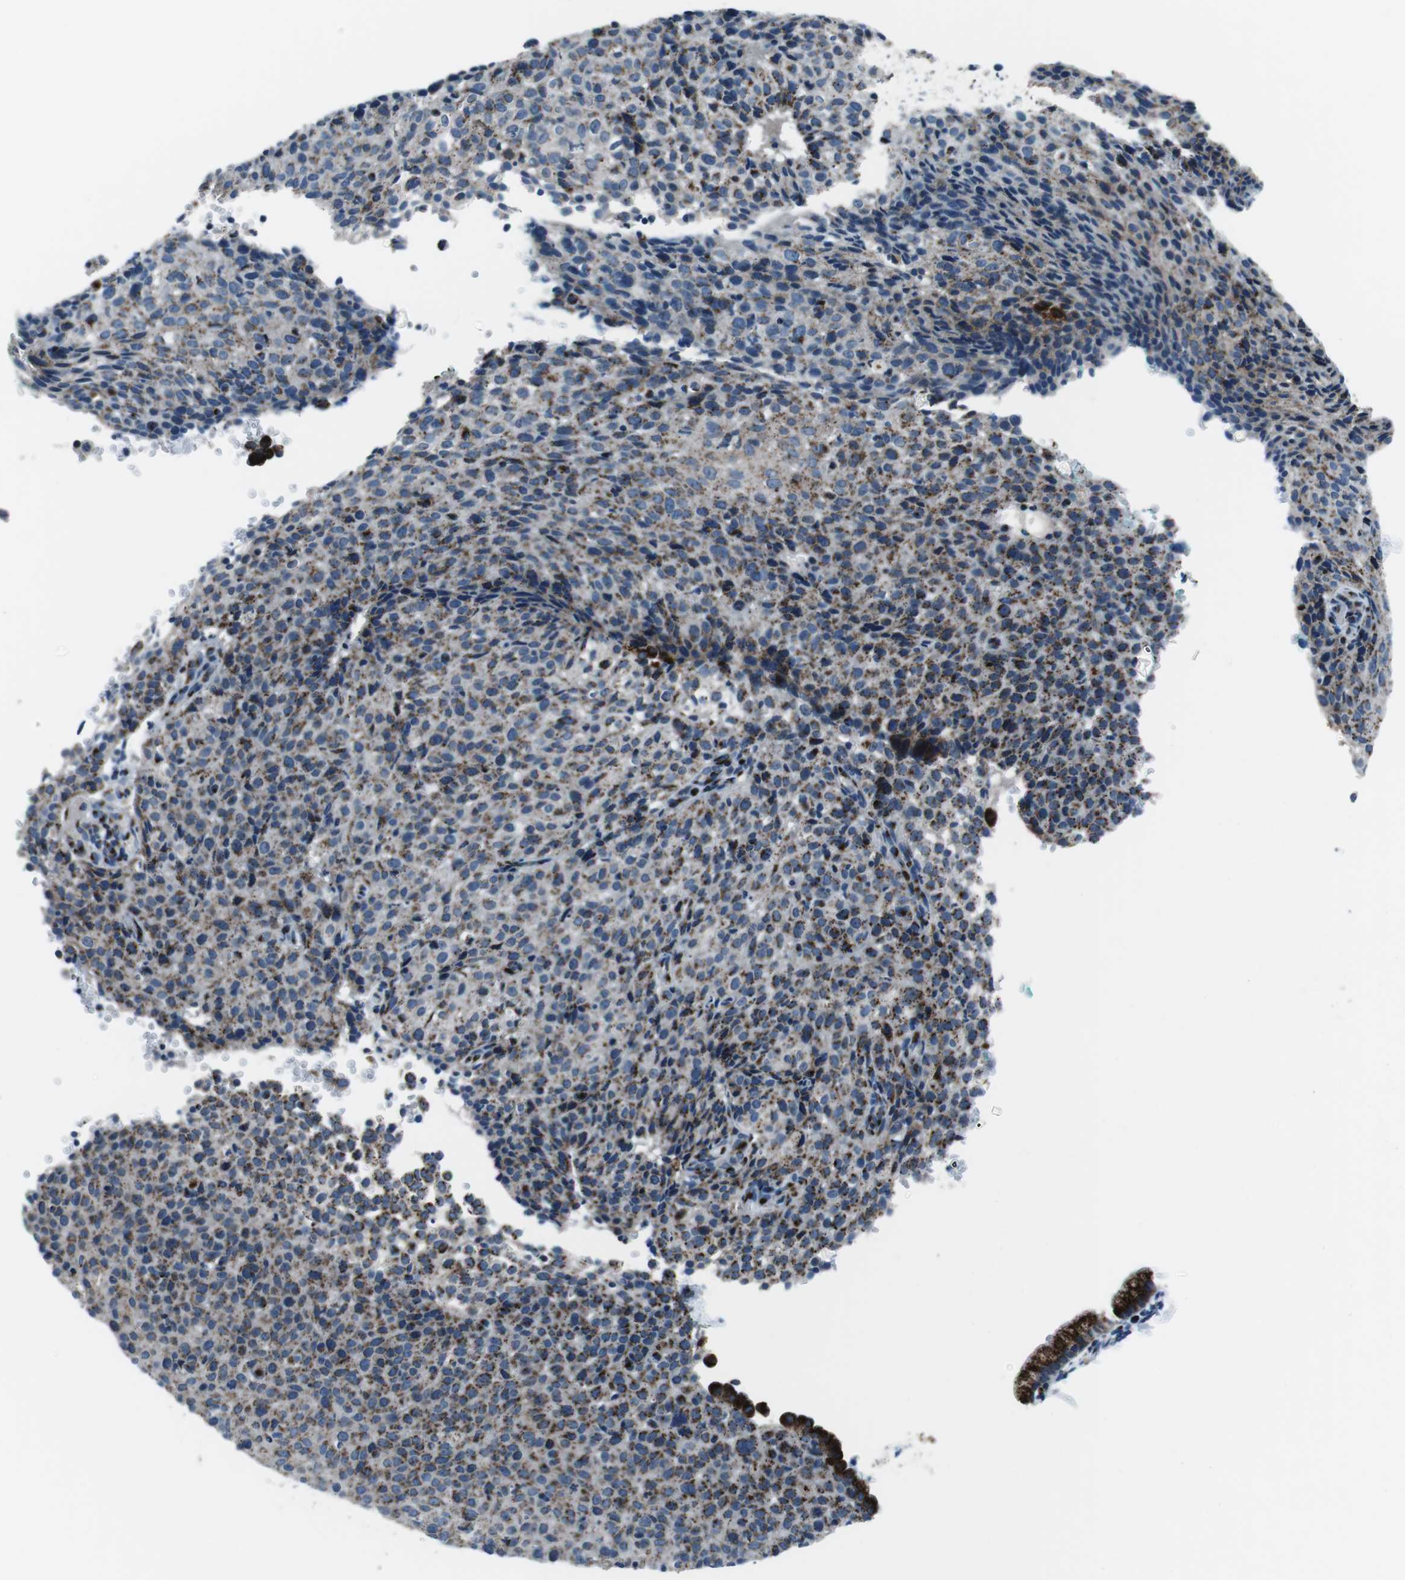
{"staining": {"intensity": "moderate", "quantity": ">75%", "location": "cytoplasmic/membranous"}, "tissue": "cervical cancer", "cell_type": "Tumor cells", "image_type": "cancer", "snomed": [{"axis": "morphology", "description": "Squamous cell carcinoma, NOS"}, {"axis": "topography", "description": "Cervix"}], "caption": "The image exhibits immunohistochemical staining of cervical squamous cell carcinoma. There is moderate cytoplasmic/membranous staining is seen in approximately >75% of tumor cells. The protein is shown in brown color, while the nuclei are stained blue.", "gene": "NUCB2", "patient": {"sex": "female", "age": 38}}